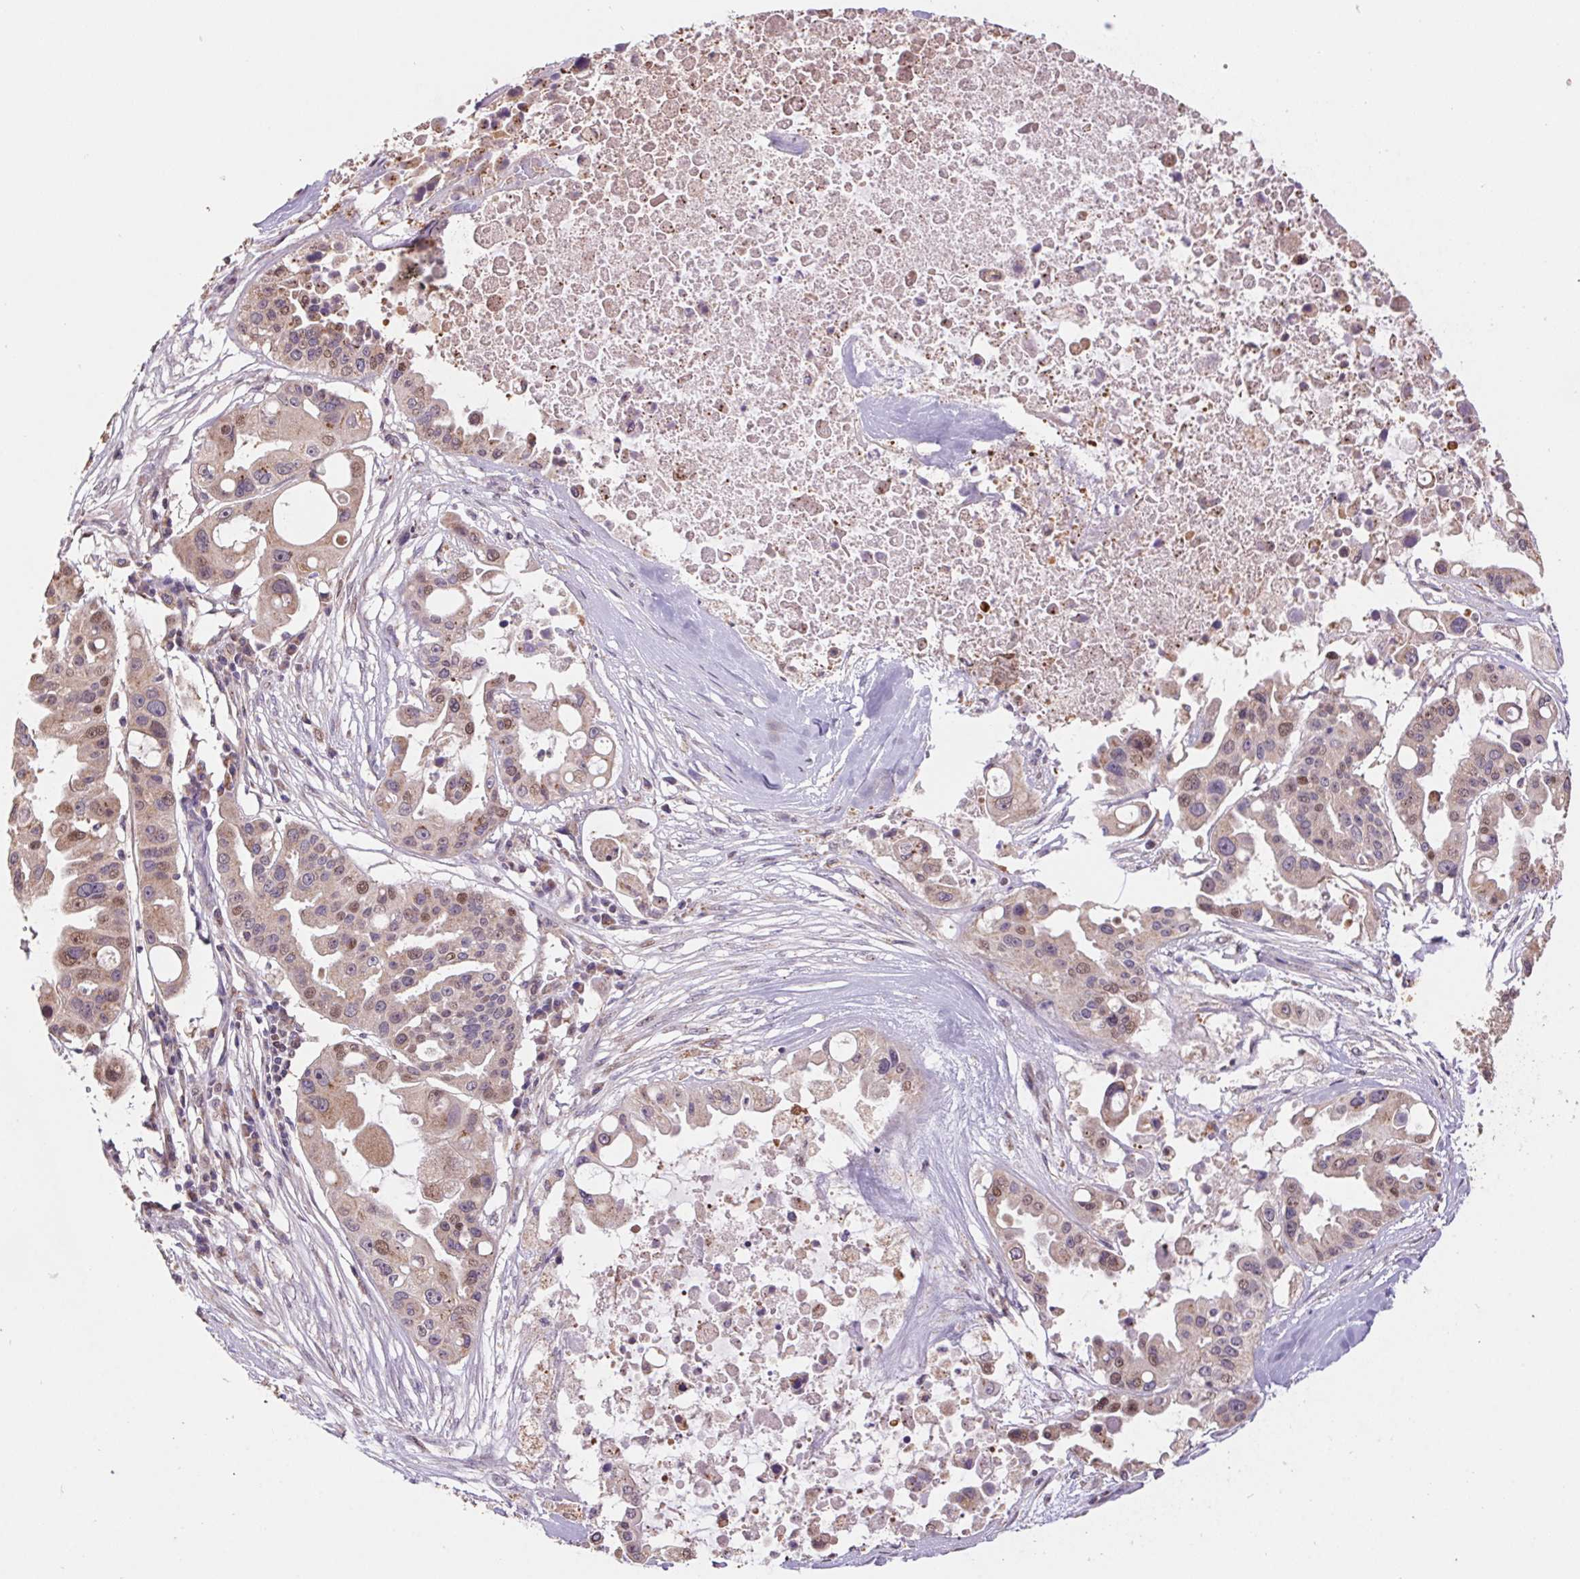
{"staining": {"intensity": "weak", "quantity": "25%-75%", "location": "cytoplasmic/membranous,nuclear"}, "tissue": "ovarian cancer", "cell_type": "Tumor cells", "image_type": "cancer", "snomed": [{"axis": "morphology", "description": "Cystadenocarcinoma, serous, NOS"}, {"axis": "topography", "description": "Ovary"}], "caption": "Approximately 25%-75% of tumor cells in ovarian serous cystadenocarcinoma display weak cytoplasmic/membranous and nuclear protein positivity as visualized by brown immunohistochemical staining.", "gene": "PDHA1", "patient": {"sex": "female", "age": 56}}